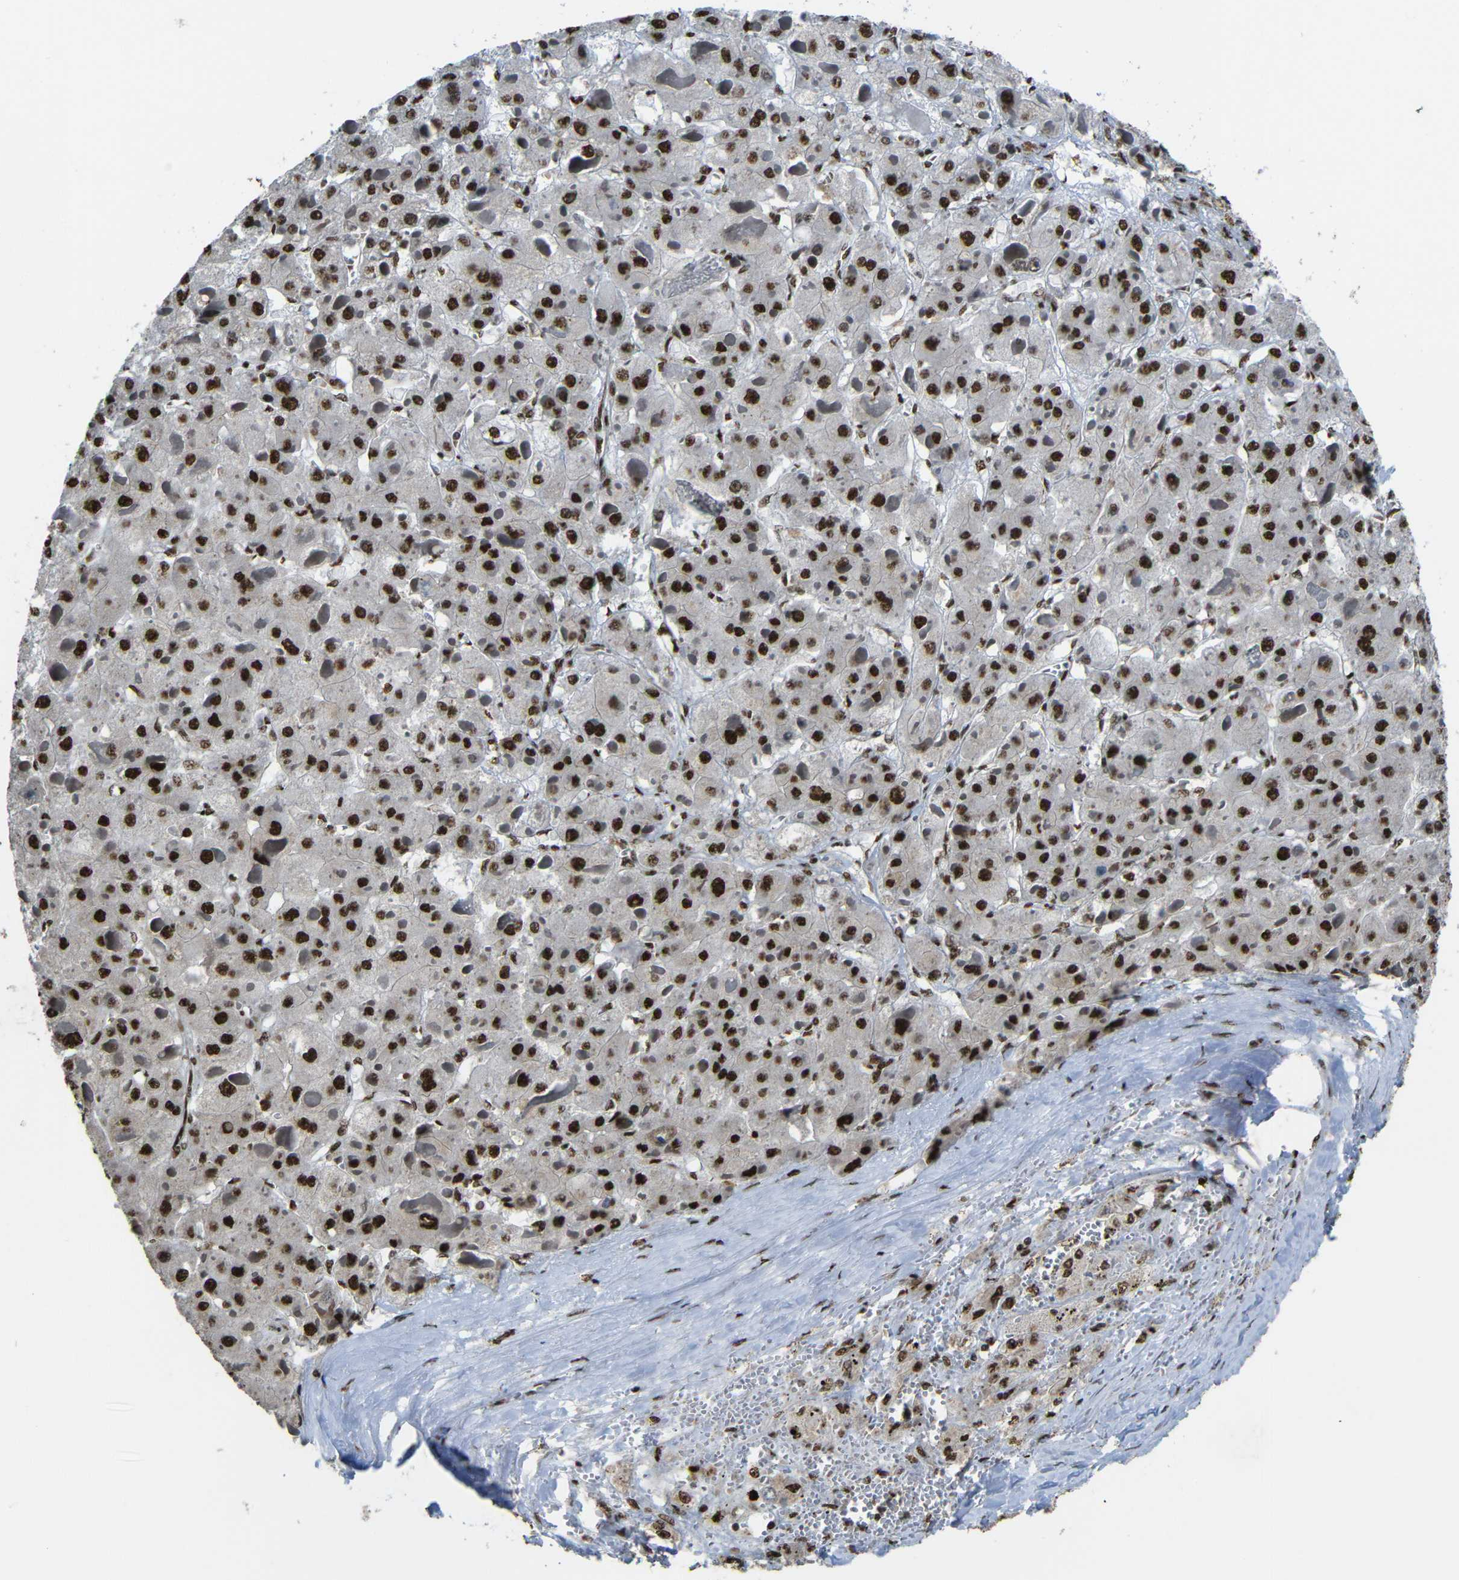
{"staining": {"intensity": "strong", "quantity": ">75%", "location": "cytoplasmic/membranous,nuclear"}, "tissue": "liver cancer", "cell_type": "Tumor cells", "image_type": "cancer", "snomed": [{"axis": "morphology", "description": "Carcinoma, Hepatocellular, NOS"}, {"axis": "topography", "description": "Liver"}], "caption": "A high-resolution photomicrograph shows IHC staining of liver cancer (hepatocellular carcinoma), which shows strong cytoplasmic/membranous and nuclear staining in approximately >75% of tumor cells. The protein is stained brown, and the nuclei are stained in blue (DAB IHC with brightfield microscopy, high magnification).", "gene": "TCF7L2", "patient": {"sex": "female", "age": 73}}